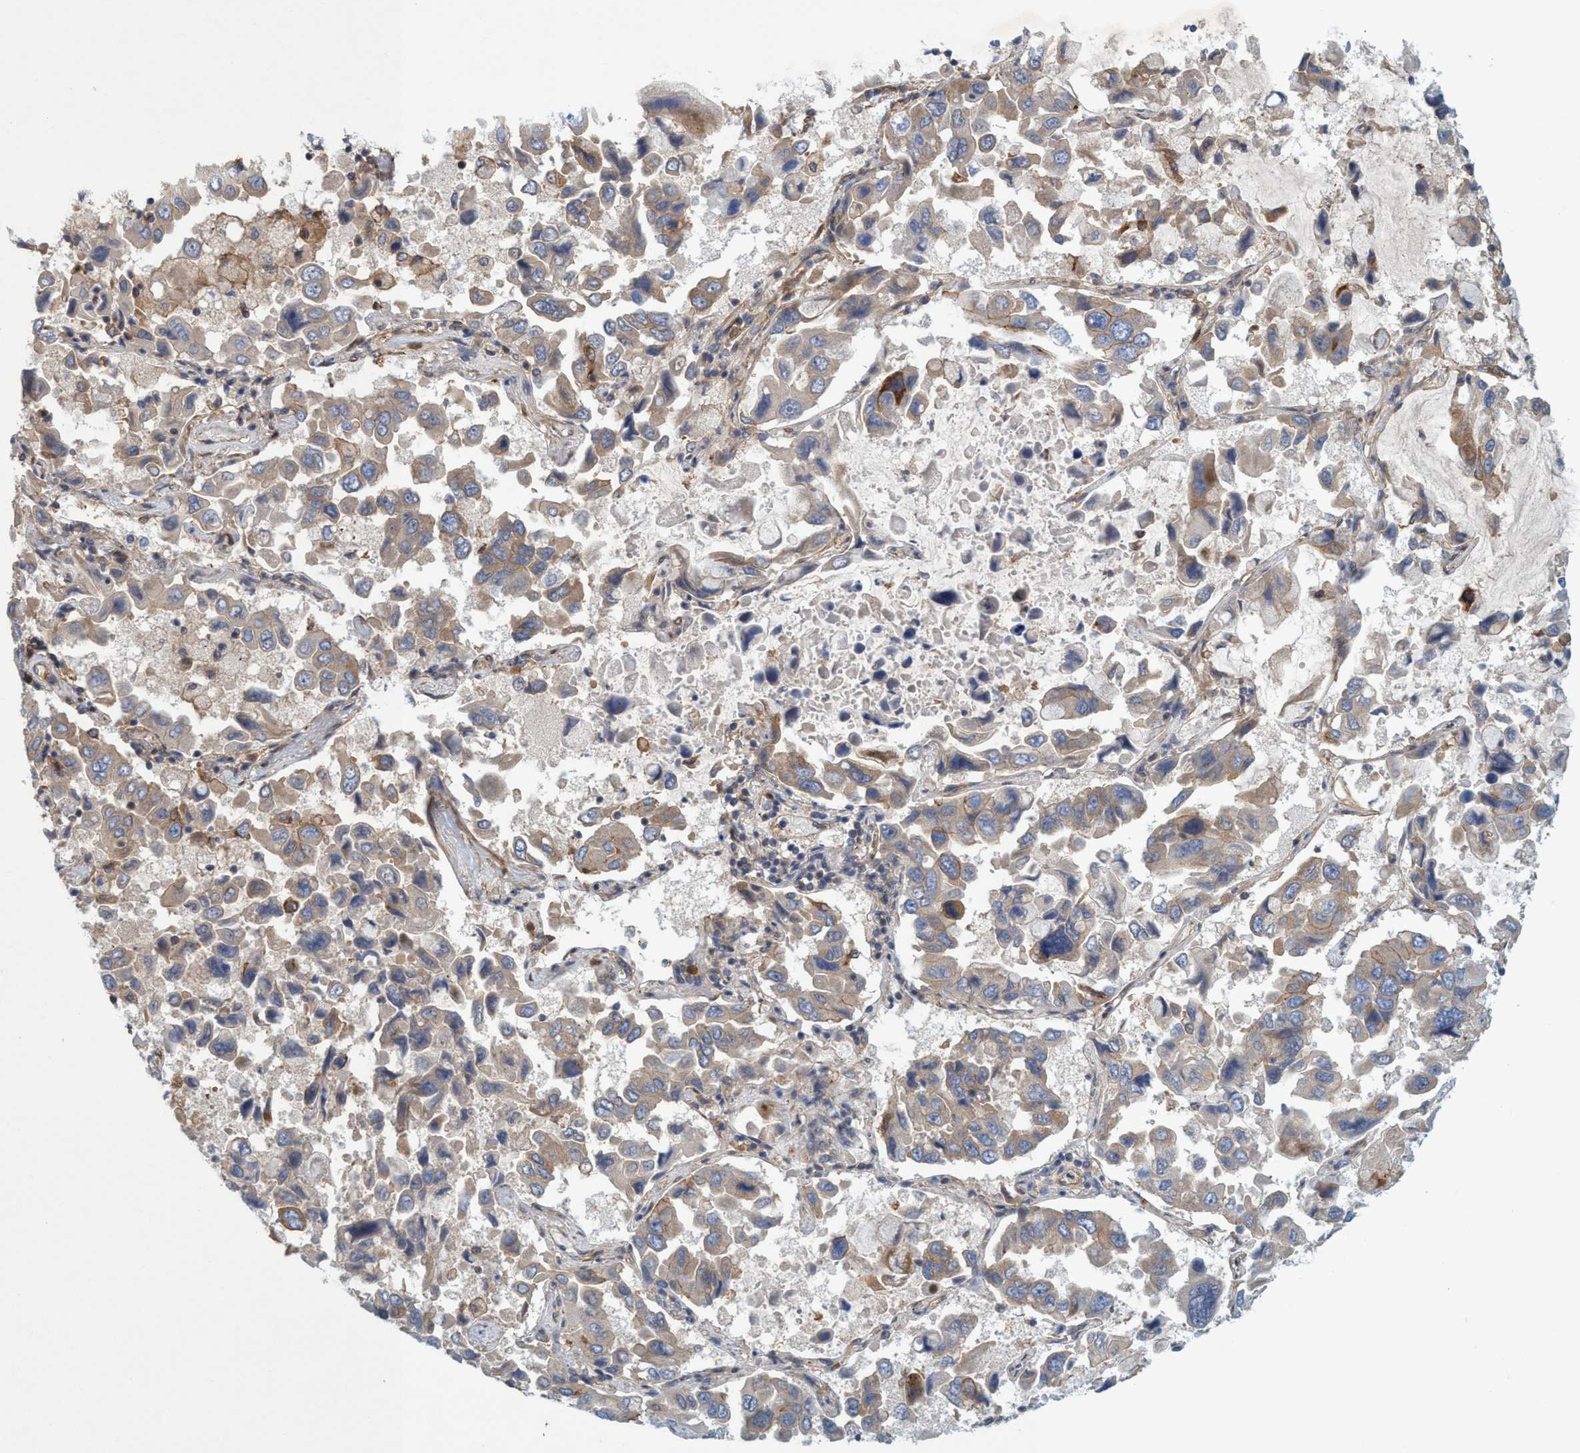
{"staining": {"intensity": "weak", "quantity": "25%-75%", "location": "cytoplasmic/membranous"}, "tissue": "lung cancer", "cell_type": "Tumor cells", "image_type": "cancer", "snomed": [{"axis": "morphology", "description": "Adenocarcinoma, NOS"}, {"axis": "topography", "description": "Lung"}], "caption": "Lung cancer was stained to show a protein in brown. There is low levels of weak cytoplasmic/membranous positivity in approximately 25%-75% of tumor cells.", "gene": "SPECC1", "patient": {"sex": "male", "age": 64}}